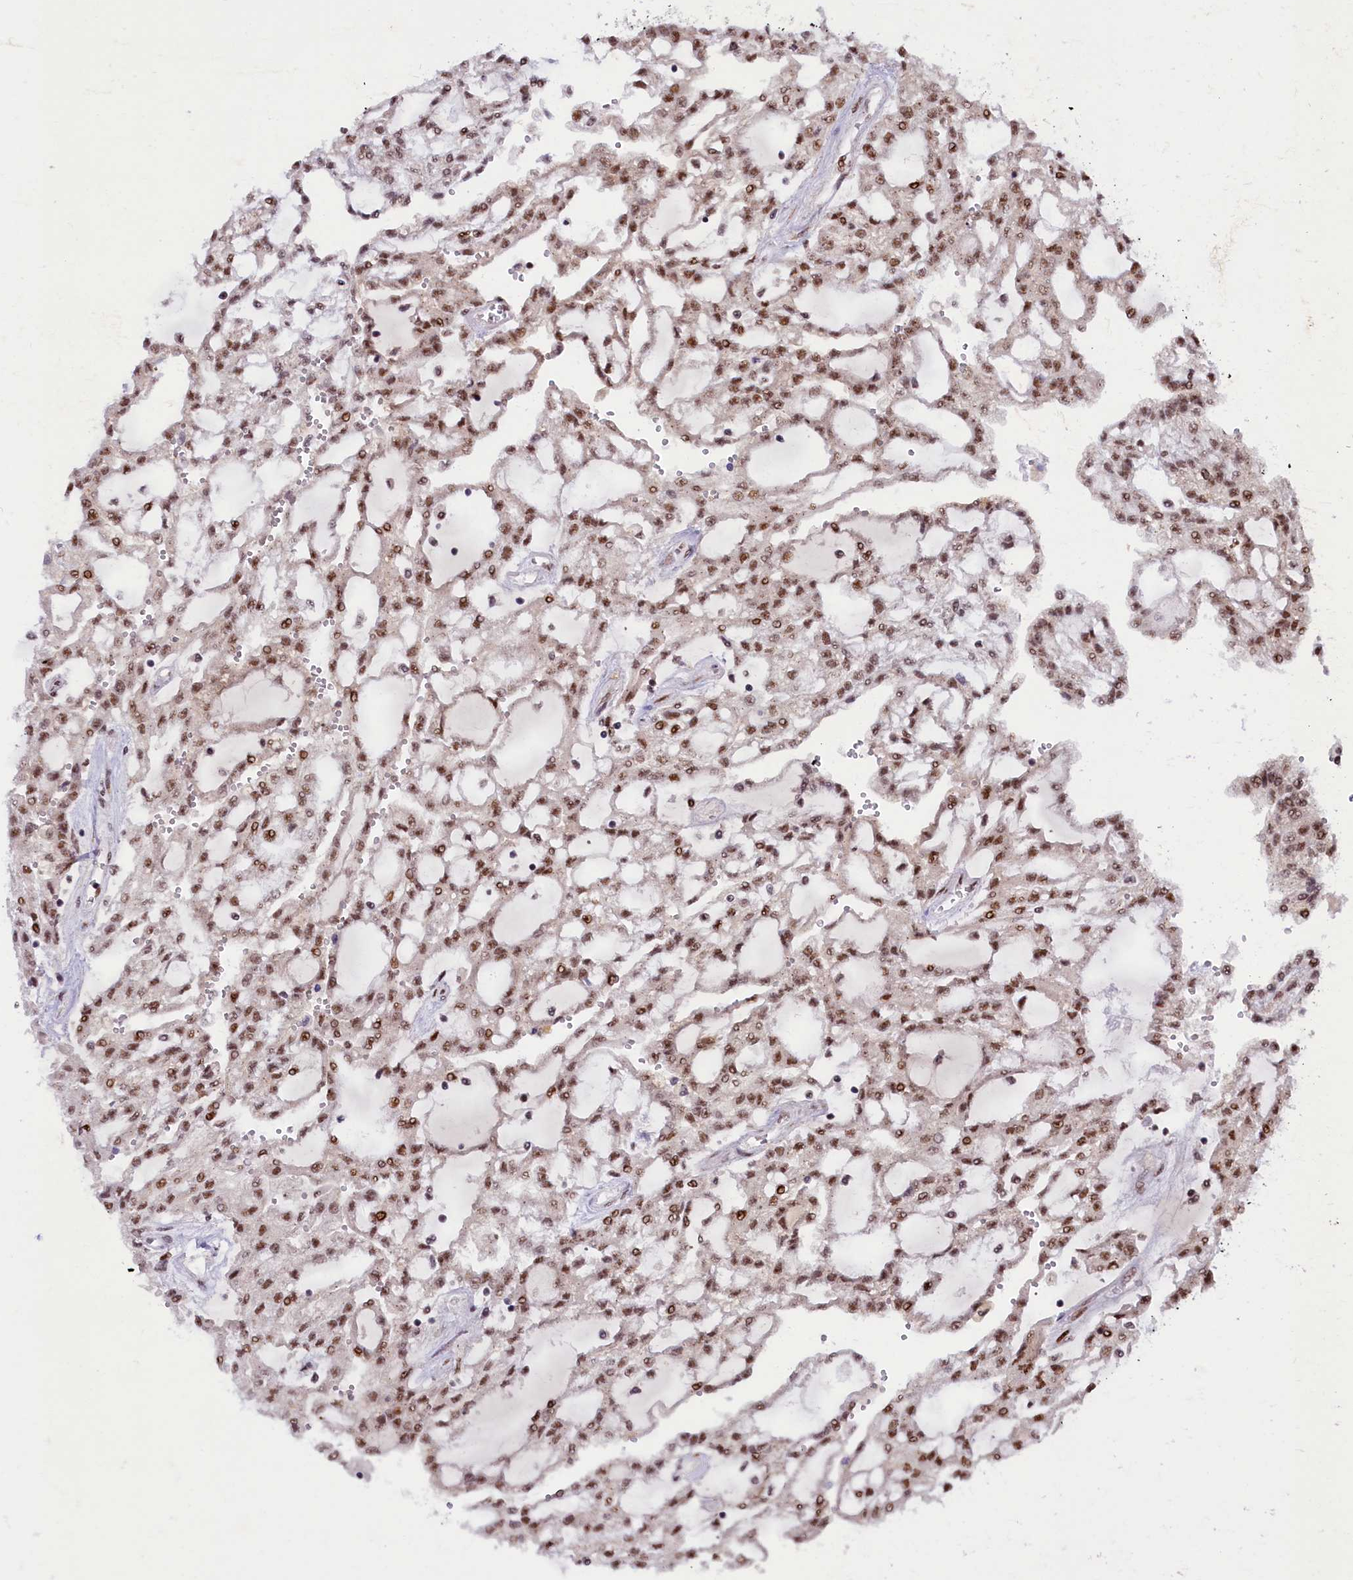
{"staining": {"intensity": "moderate", "quantity": ">75%", "location": "nuclear"}, "tissue": "renal cancer", "cell_type": "Tumor cells", "image_type": "cancer", "snomed": [{"axis": "morphology", "description": "Adenocarcinoma, NOS"}, {"axis": "topography", "description": "Kidney"}], "caption": "Protein analysis of renal adenocarcinoma tissue shows moderate nuclear staining in approximately >75% of tumor cells.", "gene": "ANKS3", "patient": {"sex": "male", "age": 63}}